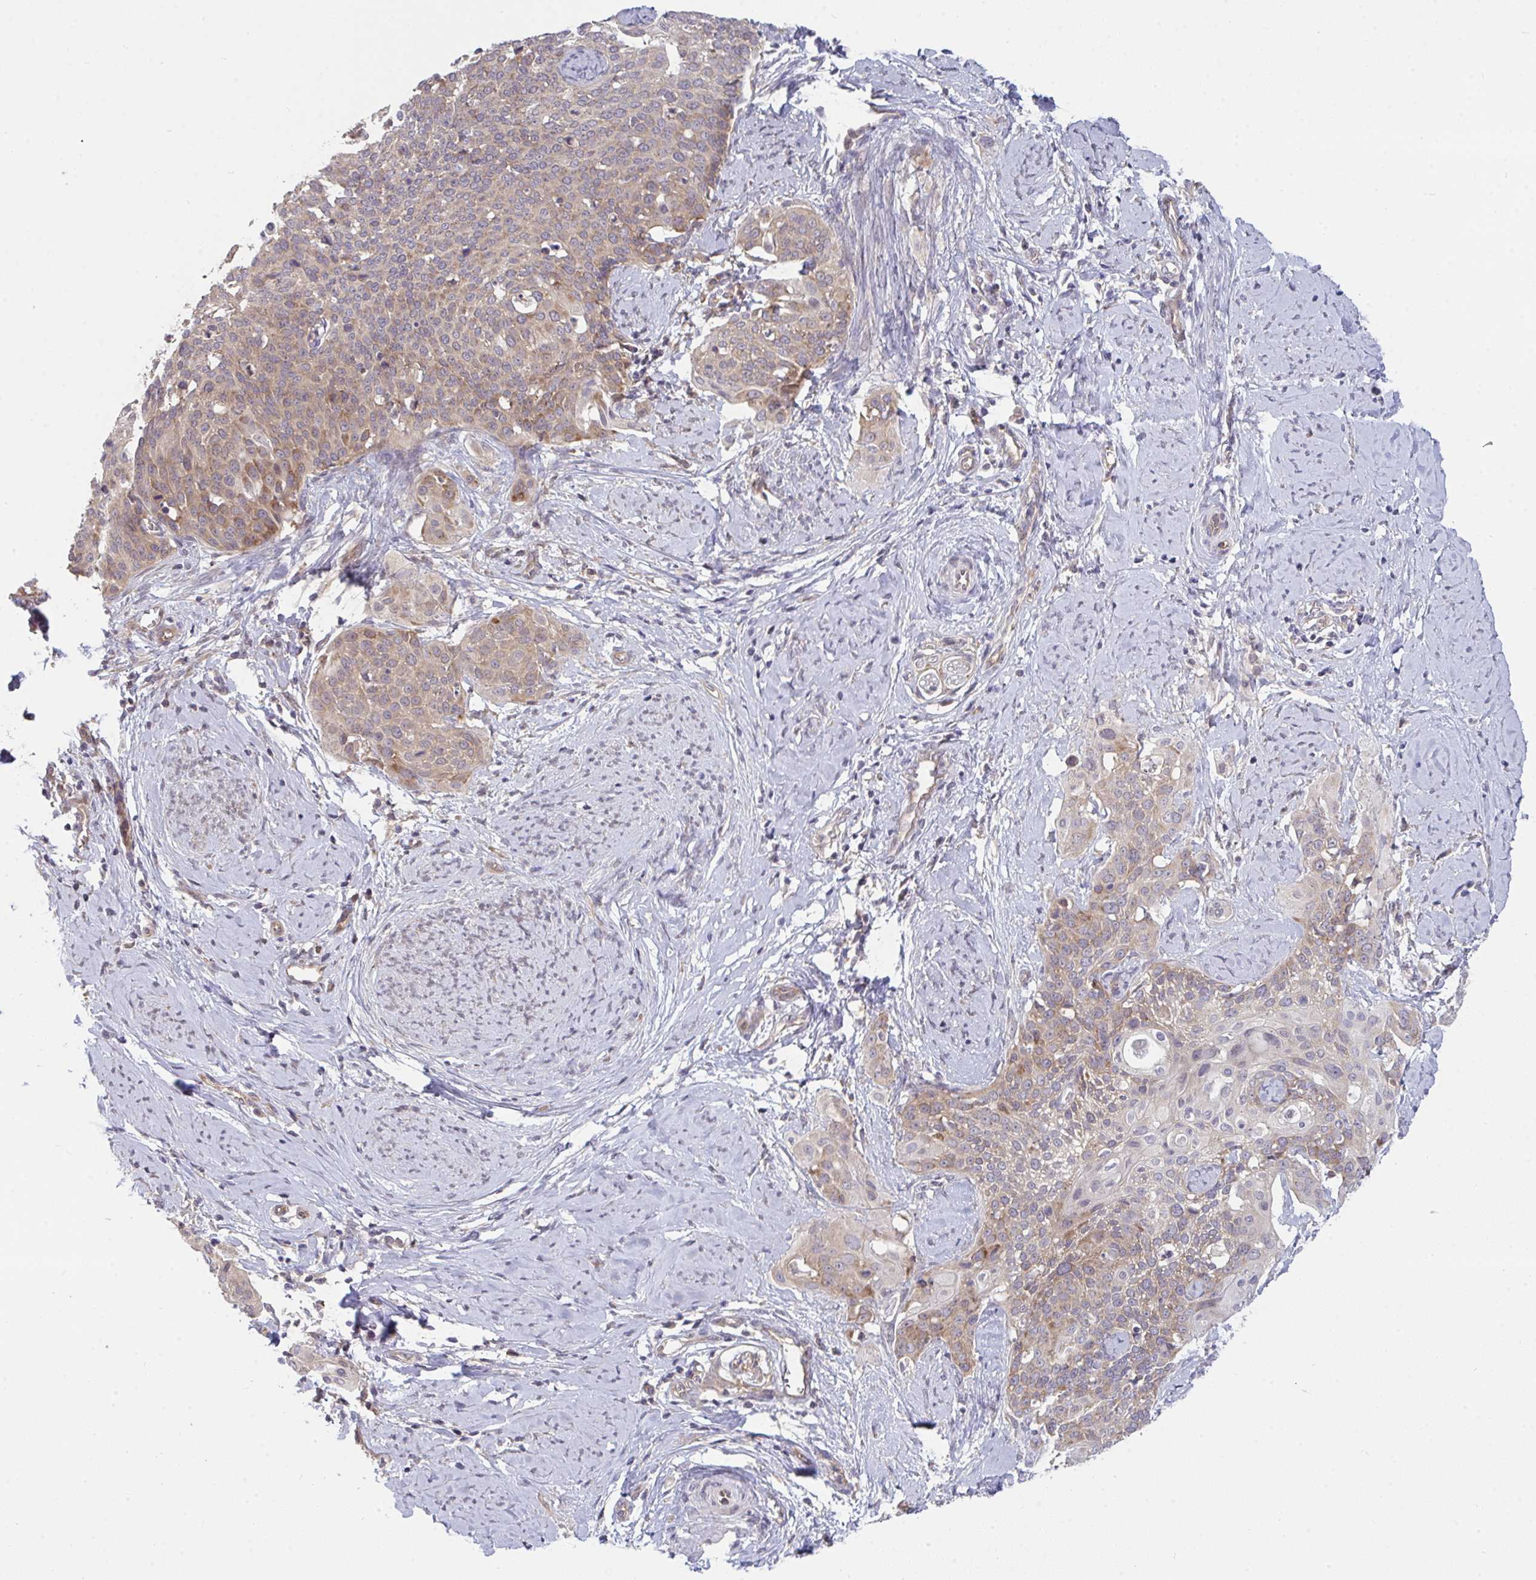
{"staining": {"intensity": "weak", "quantity": "25%-75%", "location": "cytoplasmic/membranous"}, "tissue": "cervical cancer", "cell_type": "Tumor cells", "image_type": "cancer", "snomed": [{"axis": "morphology", "description": "Squamous cell carcinoma, NOS"}, {"axis": "topography", "description": "Cervix"}], "caption": "An immunohistochemistry photomicrograph of neoplastic tissue is shown. Protein staining in brown highlights weak cytoplasmic/membranous positivity in cervical cancer (squamous cell carcinoma) within tumor cells.", "gene": "CASP9", "patient": {"sex": "female", "age": 44}}